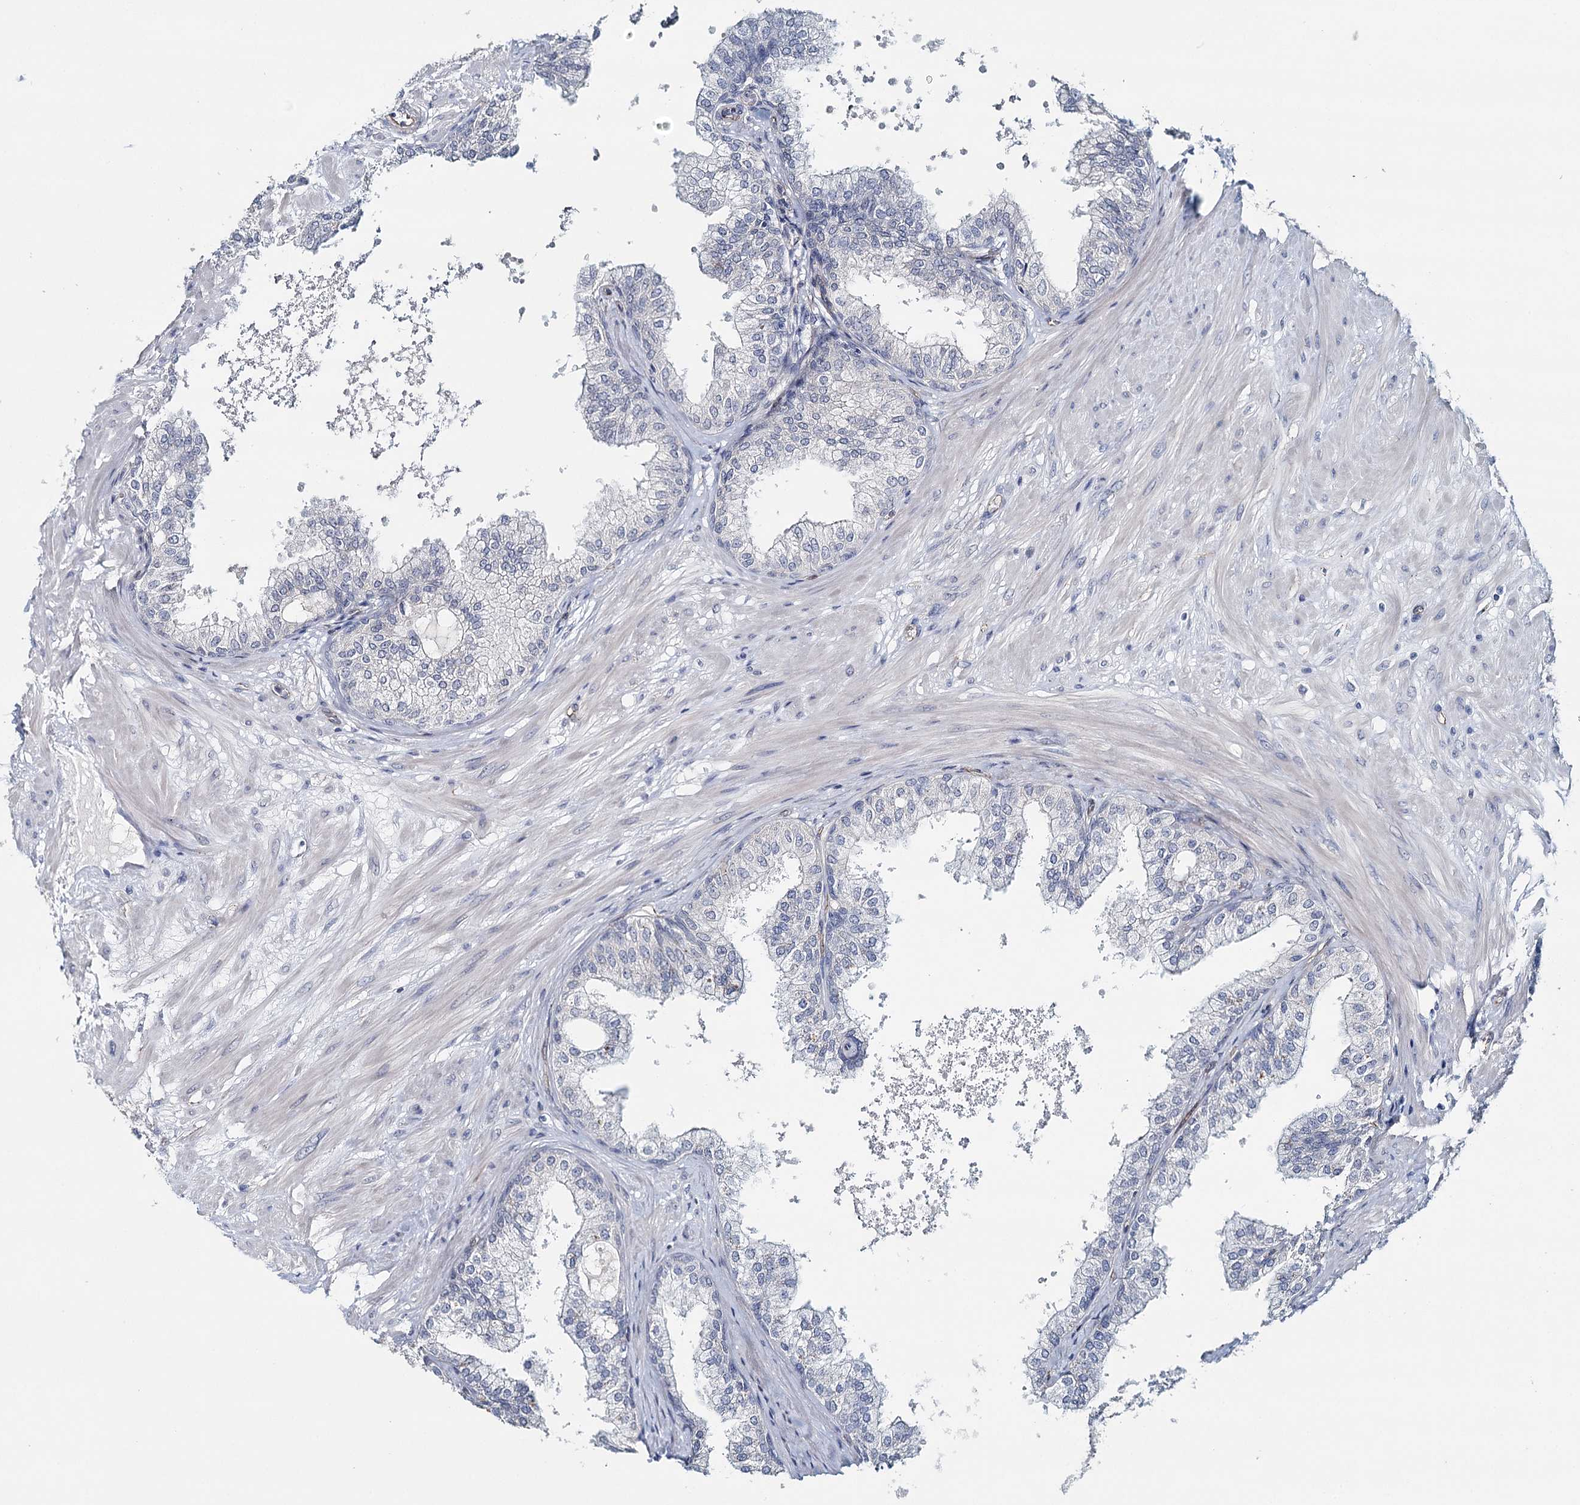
{"staining": {"intensity": "negative", "quantity": "none", "location": "none"}, "tissue": "prostate", "cell_type": "Glandular cells", "image_type": "normal", "snomed": [{"axis": "morphology", "description": "Normal tissue, NOS"}, {"axis": "topography", "description": "Prostate"}], "caption": "Glandular cells are negative for brown protein staining in normal prostate. Brightfield microscopy of immunohistochemistry (IHC) stained with DAB (3,3'-diaminobenzidine) (brown) and hematoxylin (blue), captured at high magnification.", "gene": "SYNPO", "patient": {"sex": "male", "age": 60}}